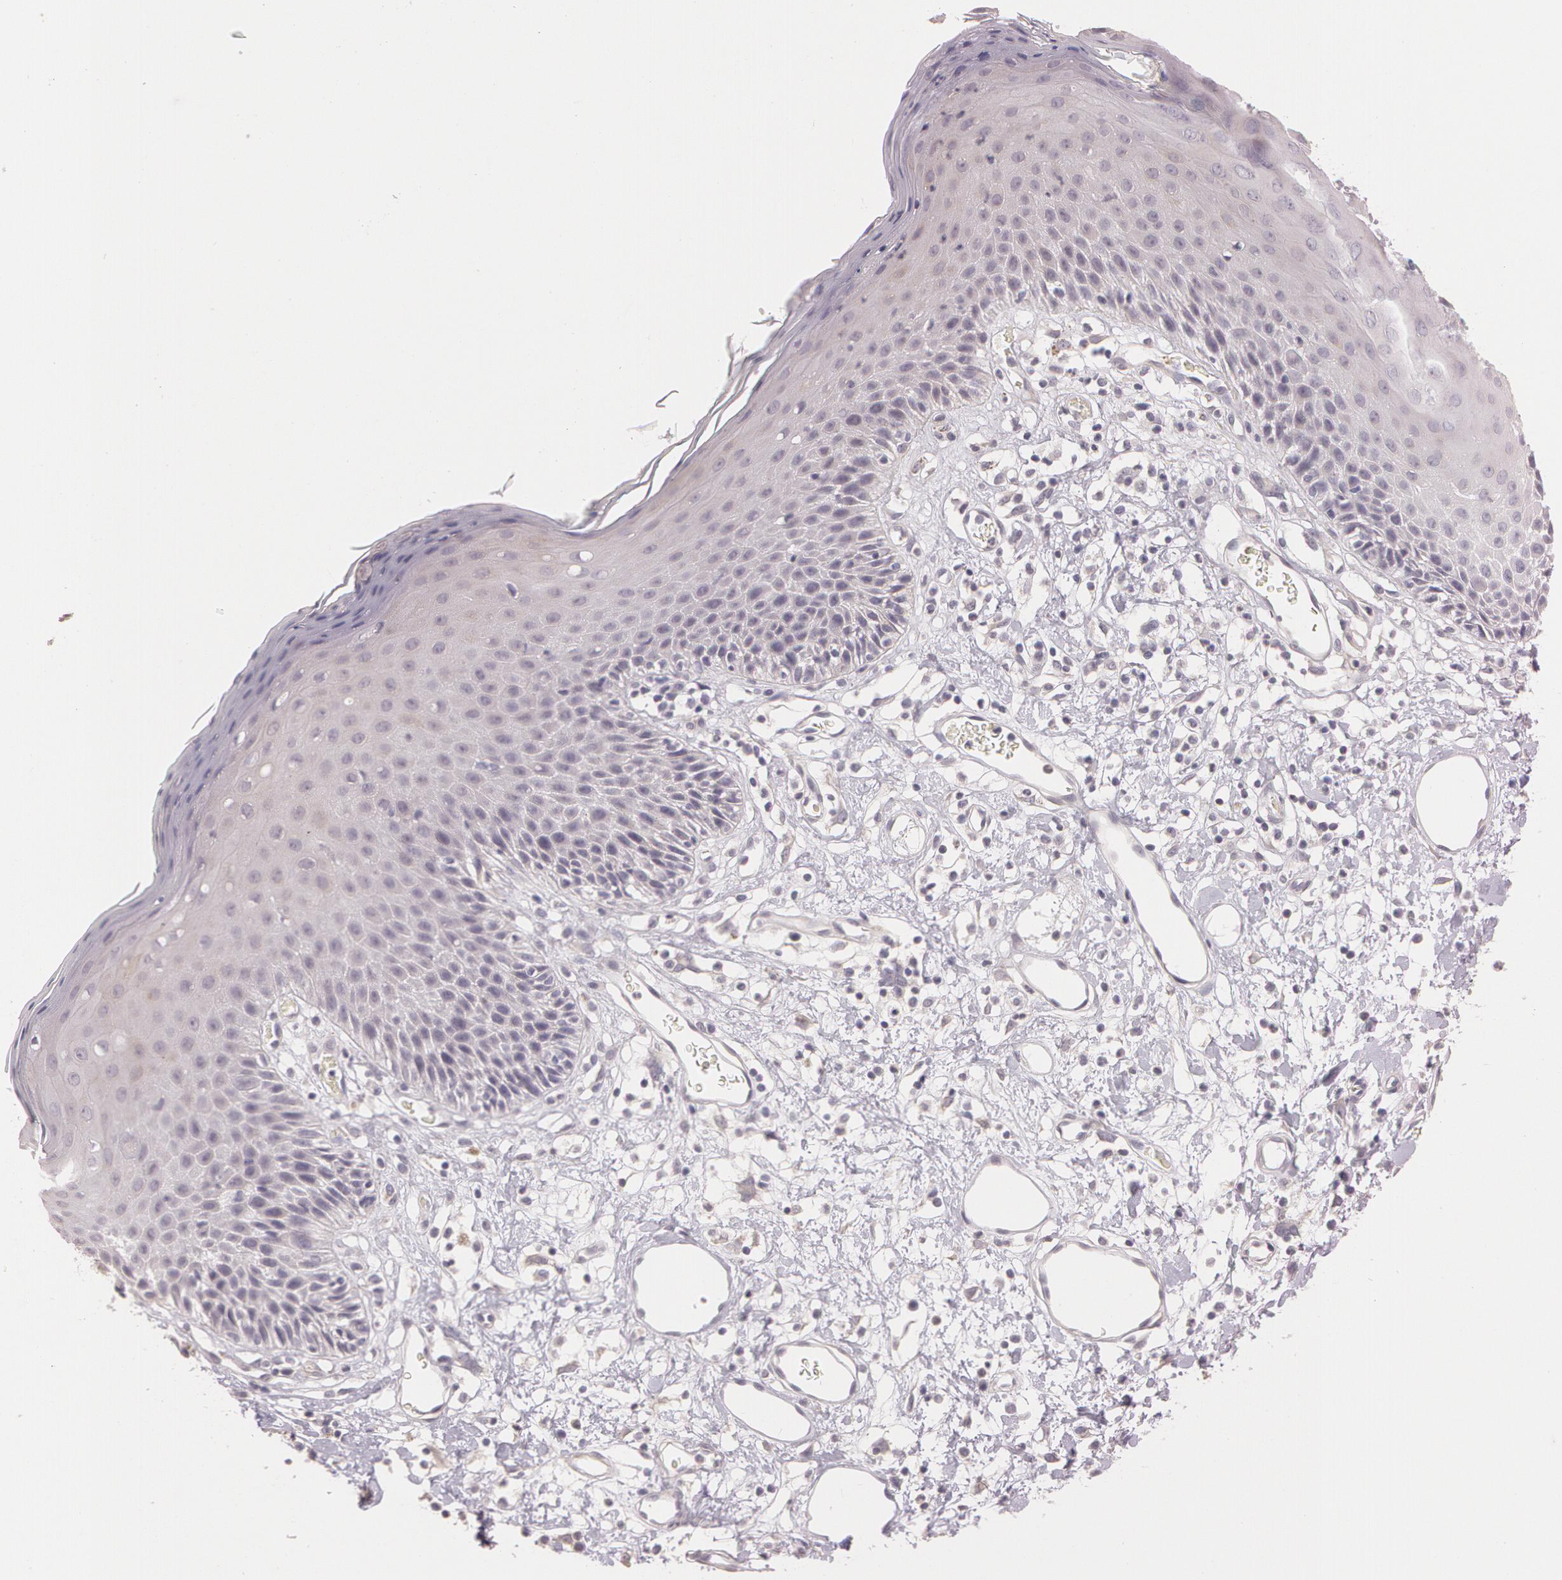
{"staining": {"intensity": "negative", "quantity": "none", "location": "none"}, "tissue": "skin", "cell_type": "Epidermal cells", "image_type": "normal", "snomed": [{"axis": "morphology", "description": "Normal tissue, NOS"}, {"axis": "topography", "description": "Vulva"}, {"axis": "topography", "description": "Peripheral nerve tissue"}], "caption": "This is a histopathology image of IHC staining of unremarkable skin, which shows no staining in epidermal cells.", "gene": "G2E3", "patient": {"sex": "female", "age": 68}}